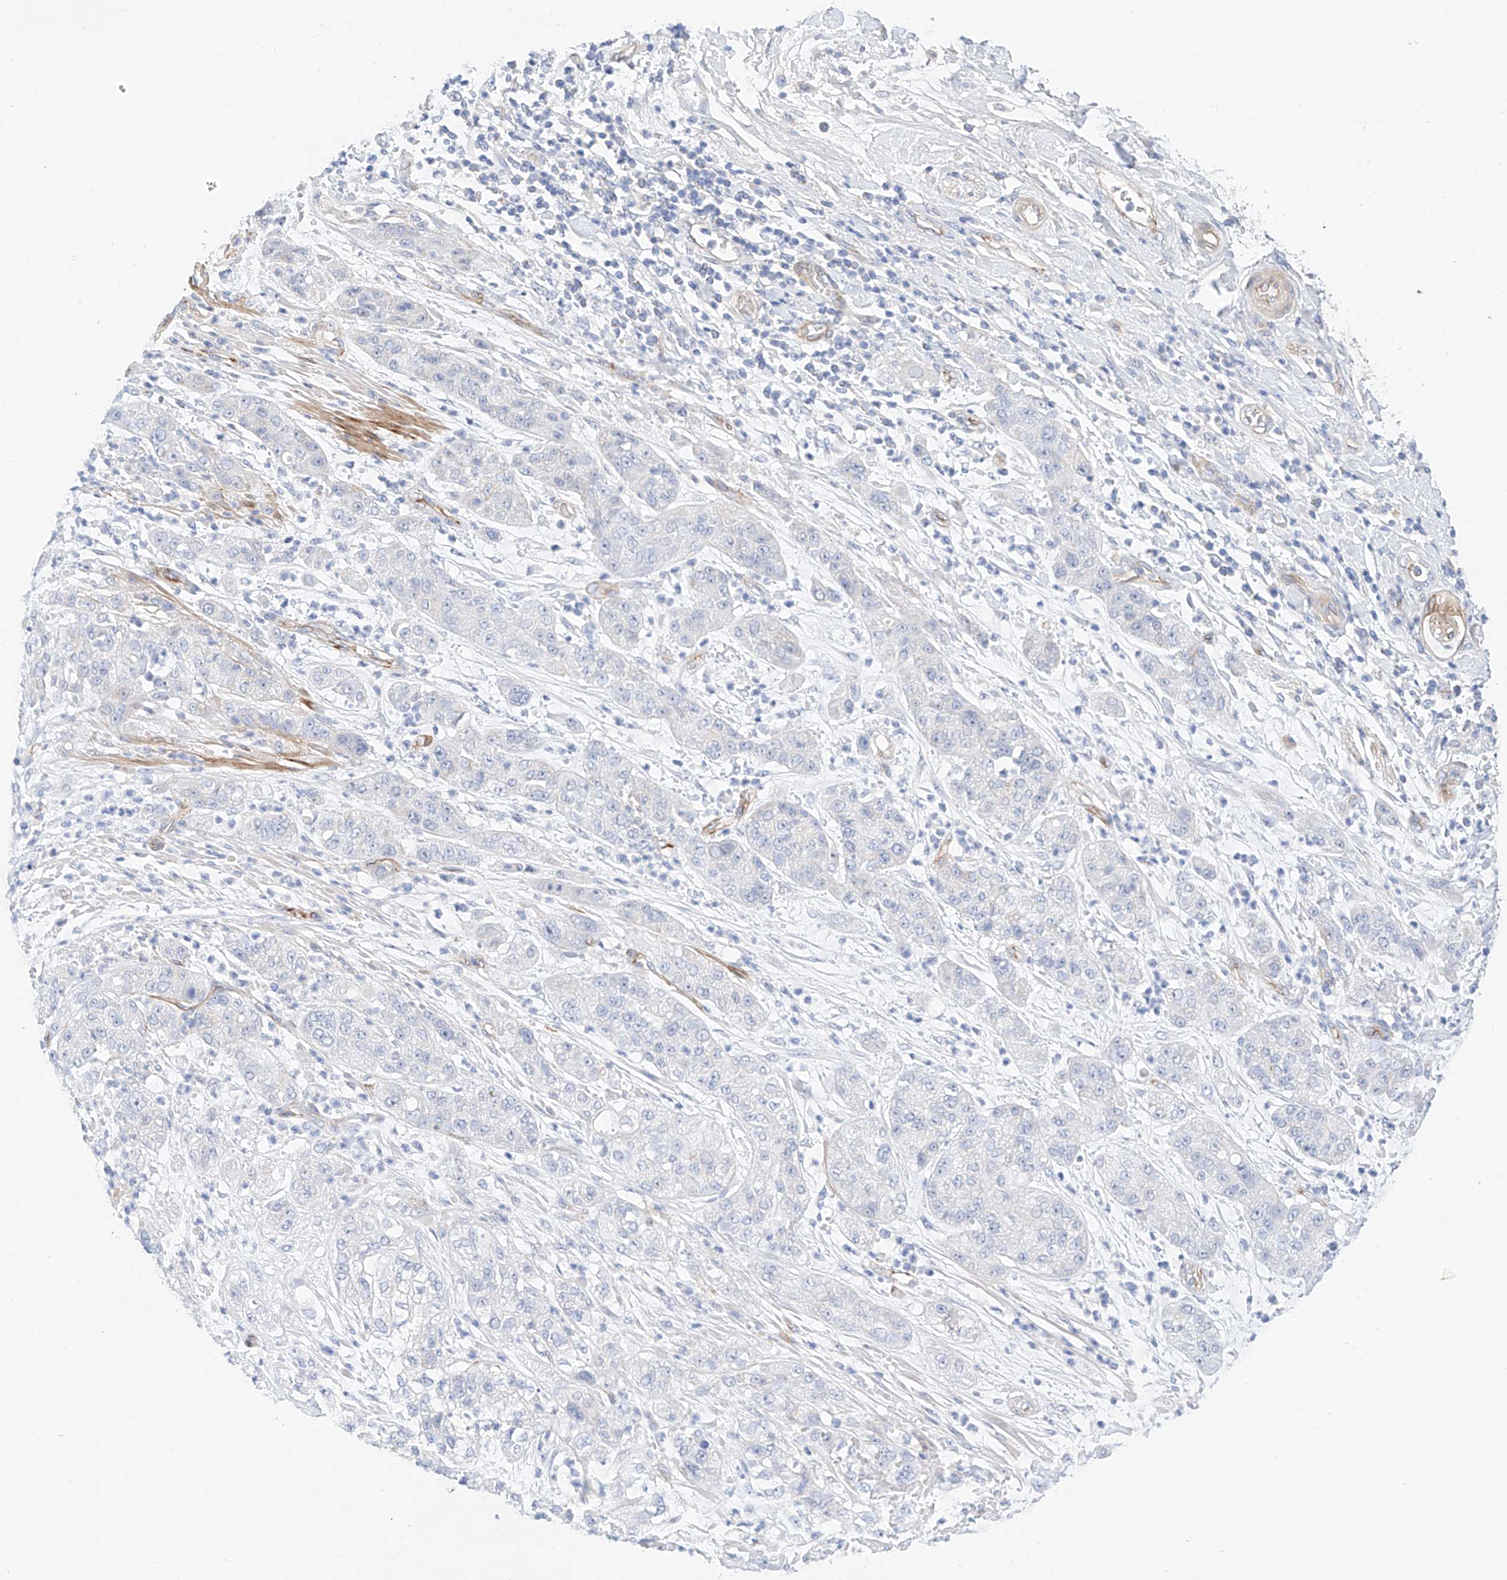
{"staining": {"intensity": "negative", "quantity": "none", "location": "none"}, "tissue": "pancreatic cancer", "cell_type": "Tumor cells", "image_type": "cancer", "snomed": [{"axis": "morphology", "description": "Adenocarcinoma, NOS"}, {"axis": "topography", "description": "Pancreas"}], "caption": "An immunohistochemistry (IHC) photomicrograph of pancreatic adenocarcinoma is shown. There is no staining in tumor cells of pancreatic adenocarcinoma. Brightfield microscopy of immunohistochemistry (IHC) stained with DAB (brown) and hematoxylin (blue), captured at high magnification.", "gene": "SBSPON", "patient": {"sex": "female", "age": 78}}